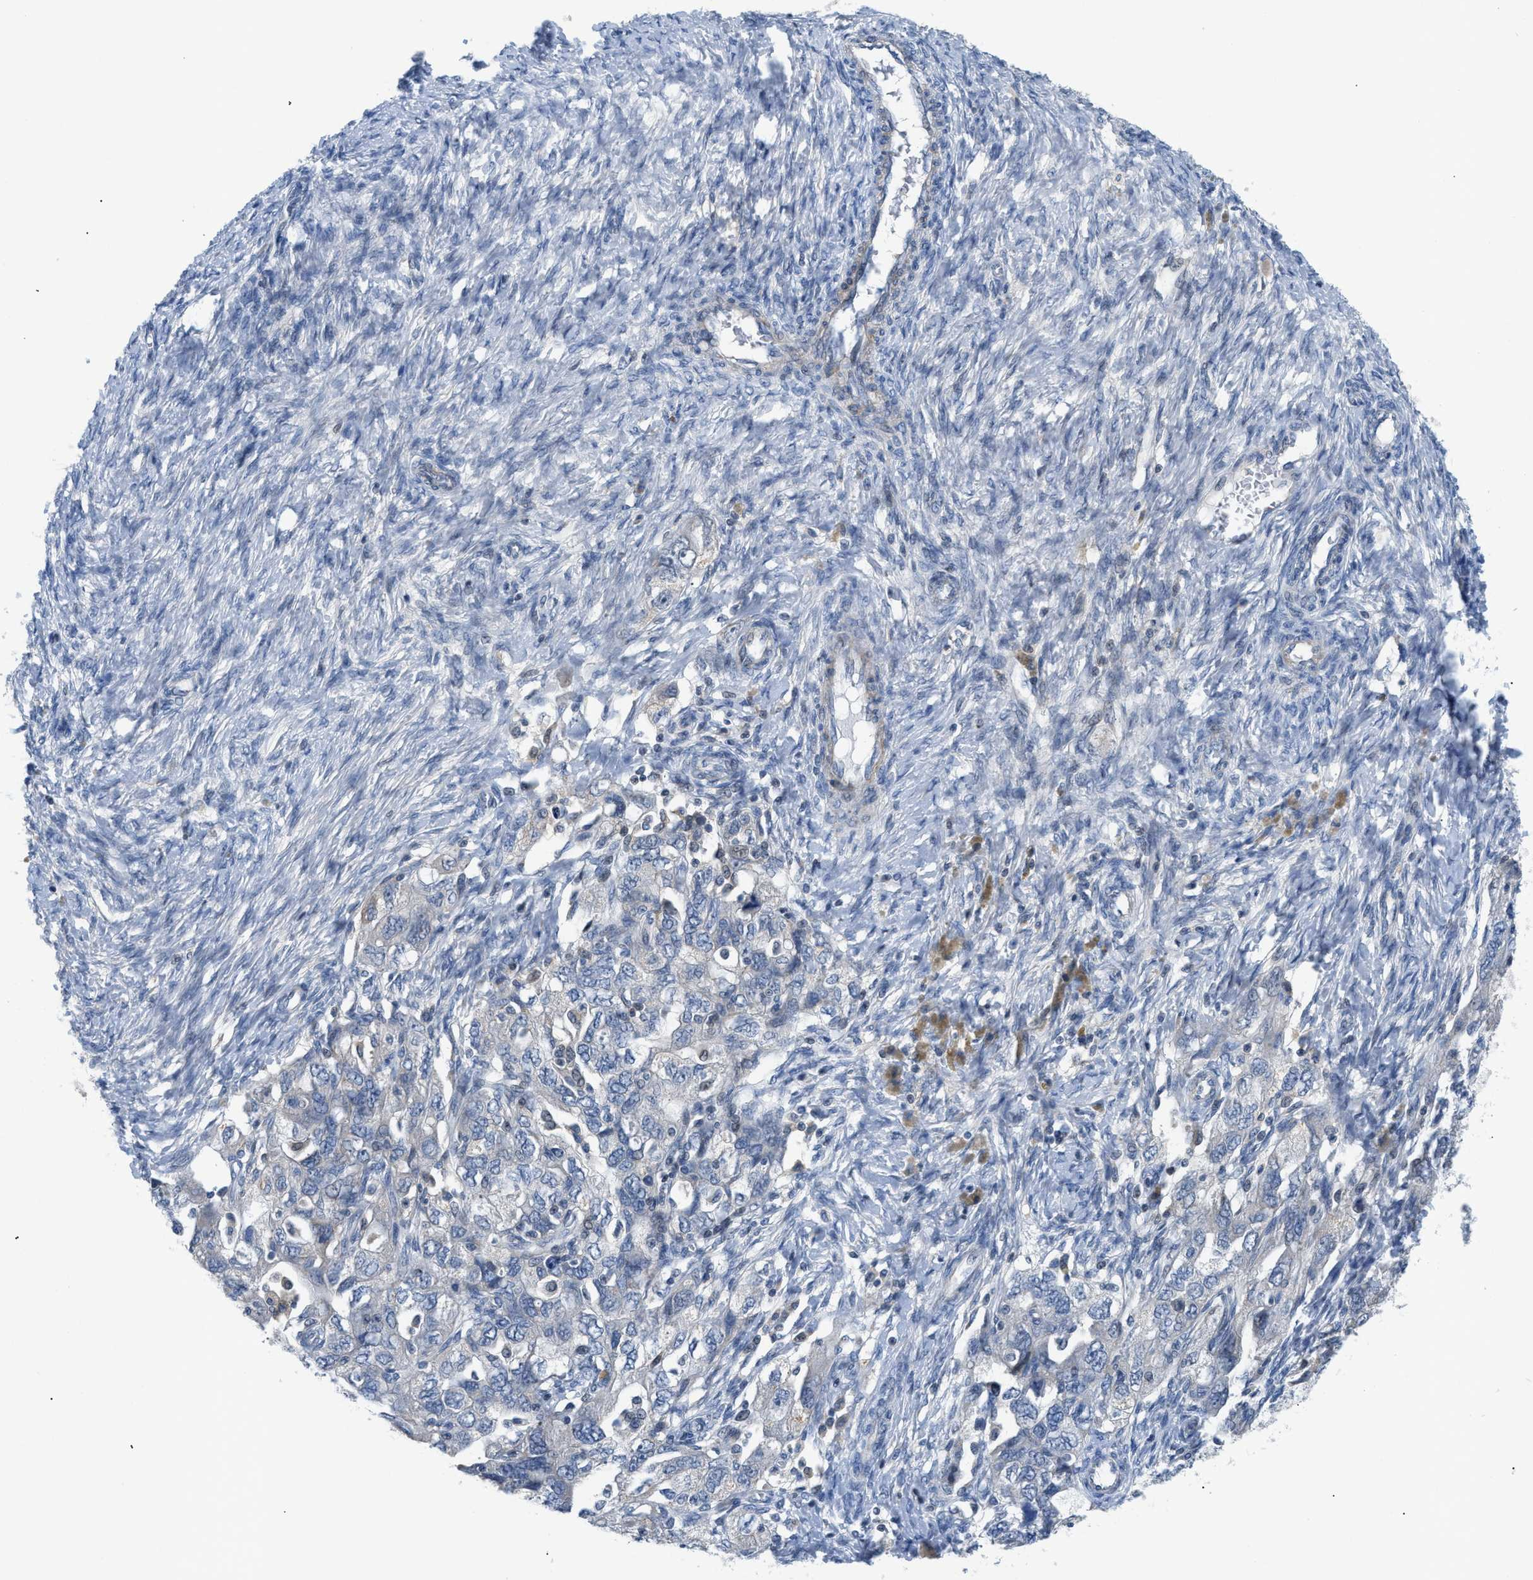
{"staining": {"intensity": "weak", "quantity": "<25%", "location": "nuclear"}, "tissue": "ovarian cancer", "cell_type": "Tumor cells", "image_type": "cancer", "snomed": [{"axis": "morphology", "description": "Carcinoma, NOS"}, {"axis": "morphology", "description": "Cystadenocarcinoma, serous, NOS"}, {"axis": "topography", "description": "Ovary"}], "caption": "High power microscopy photomicrograph of an immunohistochemistry (IHC) histopathology image of ovarian carcinoma, revealing no significant staining in tumor cells.", "gene": "FDCSP", "patient": {"sex": "female", "age": 69}}